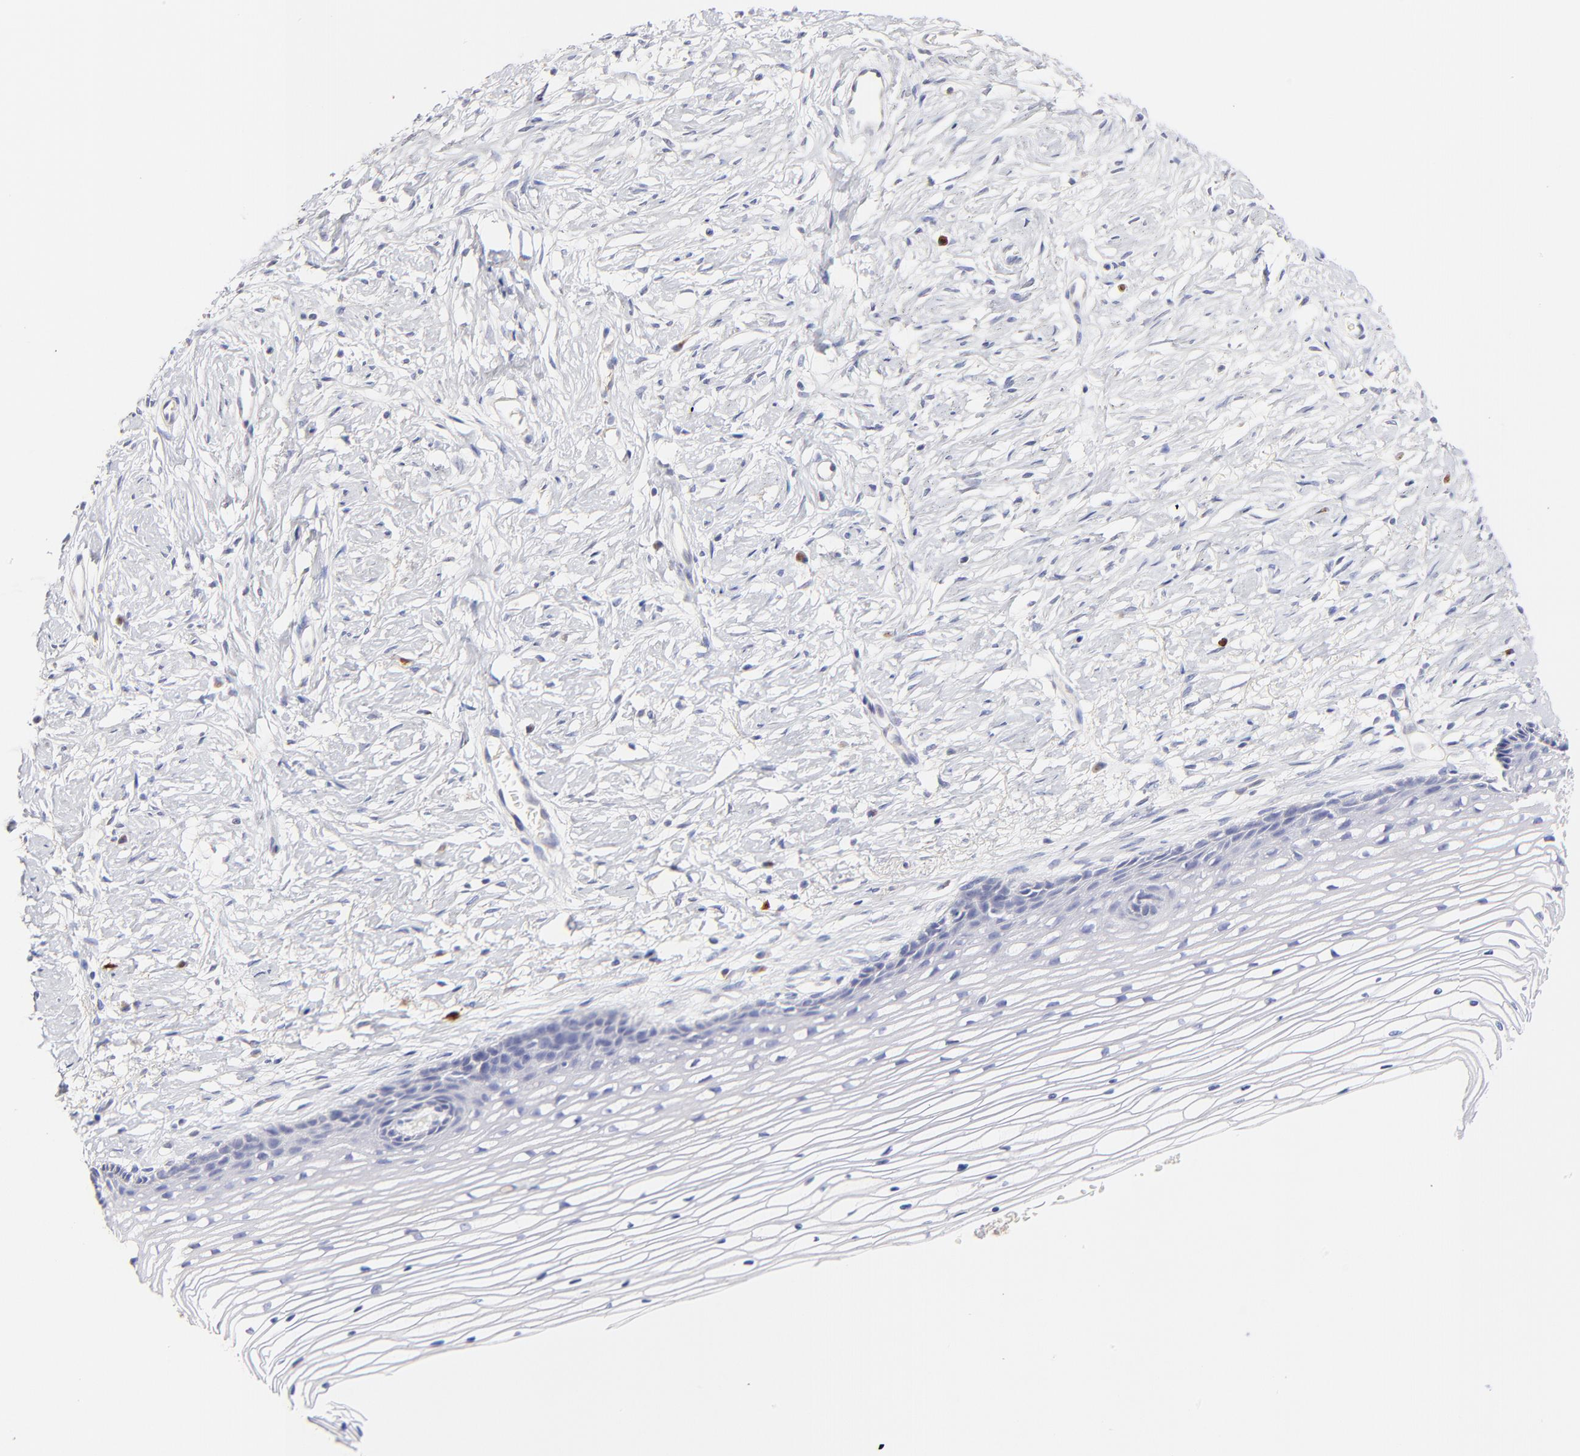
{"staining": {"intensity": "negative", "quantity": "none", "location": "none"}, "tissue": "cervix", "cell_type": "Glandular cells", "image_type": "normal", "snomed": [{"axis": "morphology", "description": "Normal tissue, NOS"}, {"axis": "topography", "description": "Cervix"}], "caption": "Micrograph shows no protein expression in glandular cells of benign cervix.", "gene": "ASB9", "patient": {"sex": "female", "age": 77}}